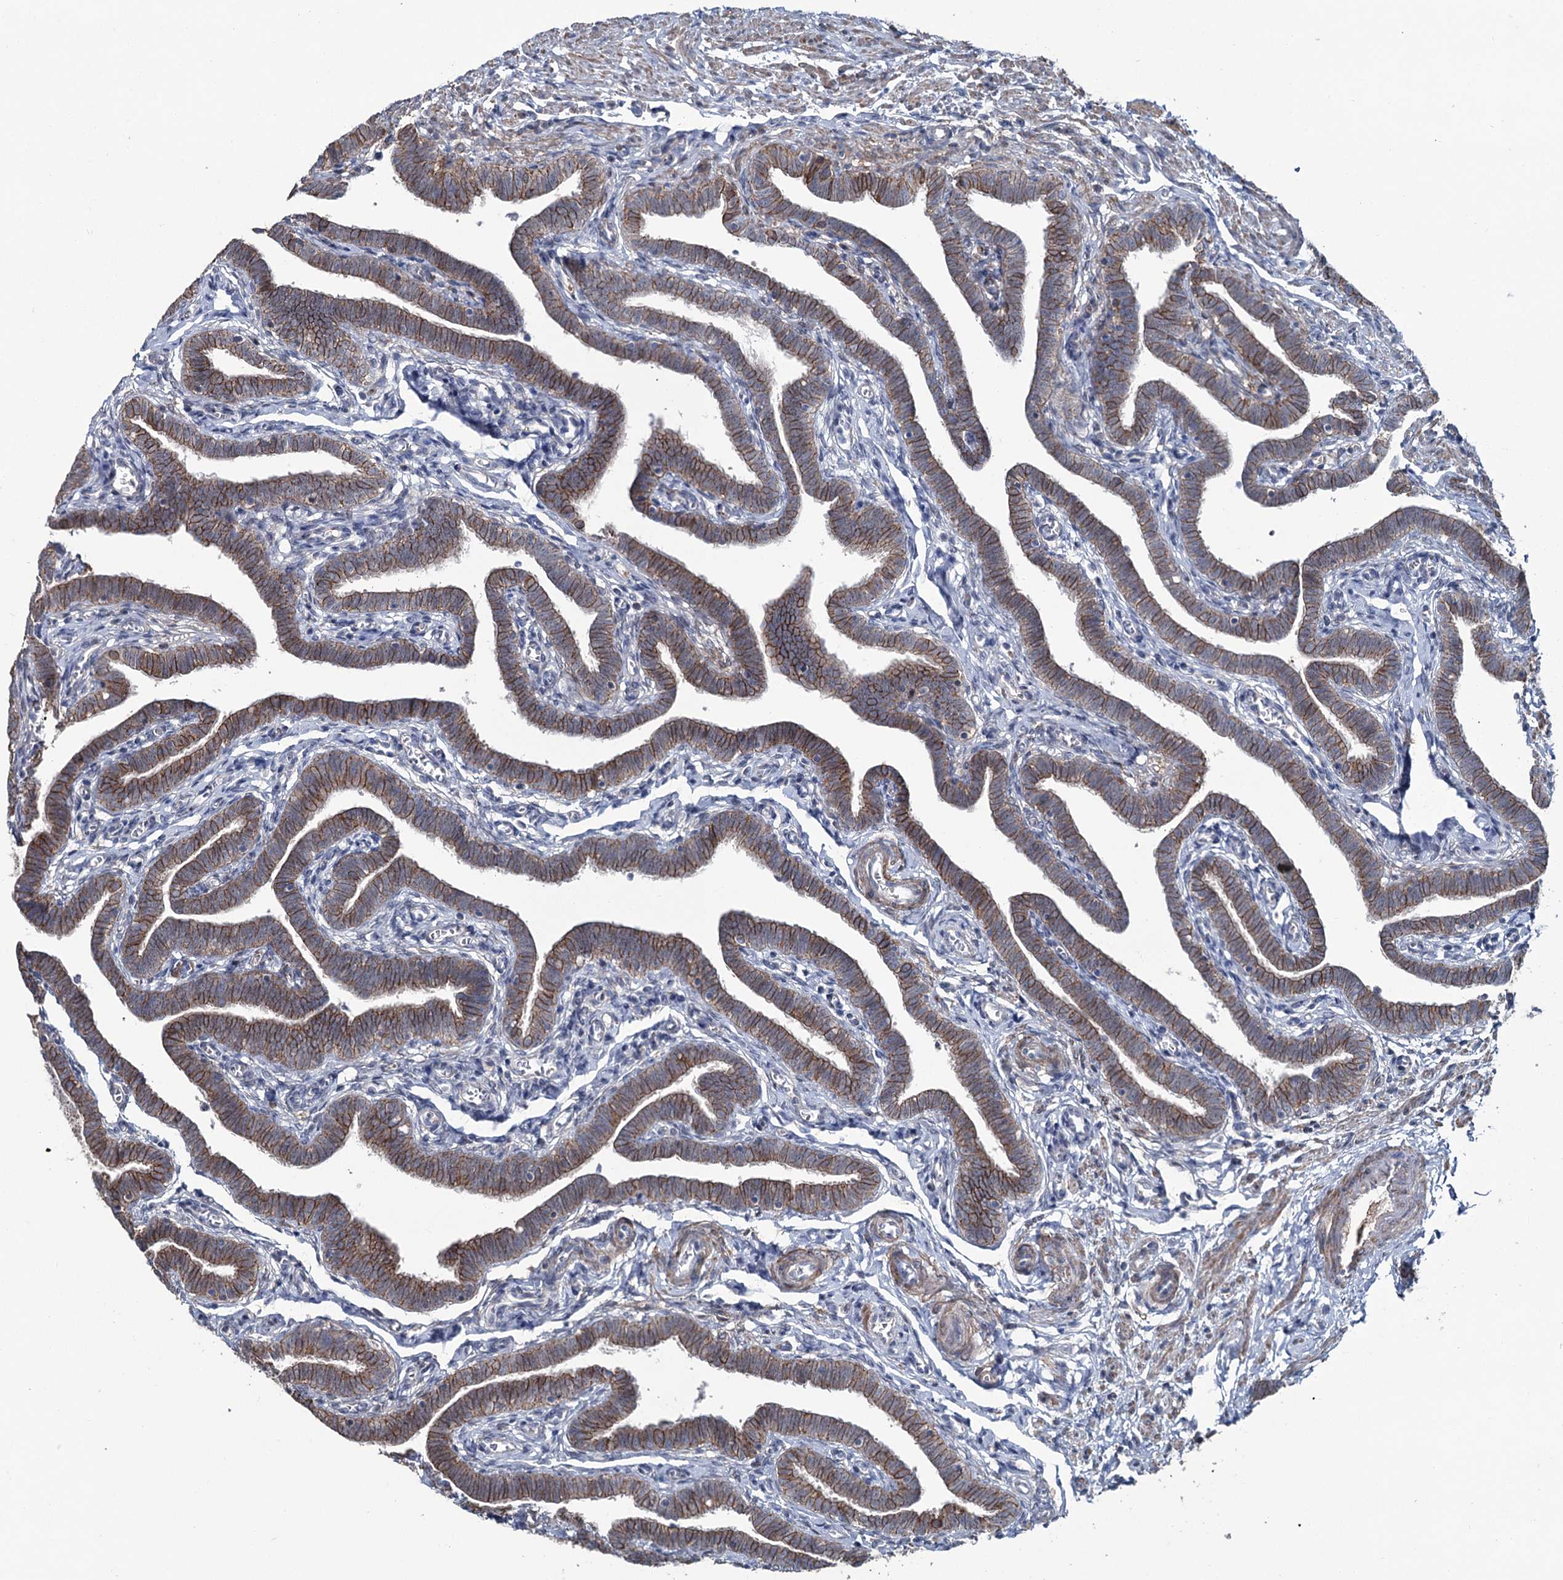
{"staining": {"intensity": "strong", "quantity": "25%-75%", "location": "cytoplasmic/membranous"}, "tissue": "fallopian tube", "cell_type": "Glandular cells", "image_type": "normal", "snomed": [{"axis": "morphology", "description": "Normal tissue, NOS"}, {"axis": "topography", "description": "Fallopian tube"}], "caption": "This photomicrograph exhibits immunohistochemistry (IHC) staining of normal human fallopian tube, with high strong cytoplasmic/membranous expression in about 25%-75% of glandular cells.", "gene": "FAM120B", "patient": {"sex": "female", "age": 36}}